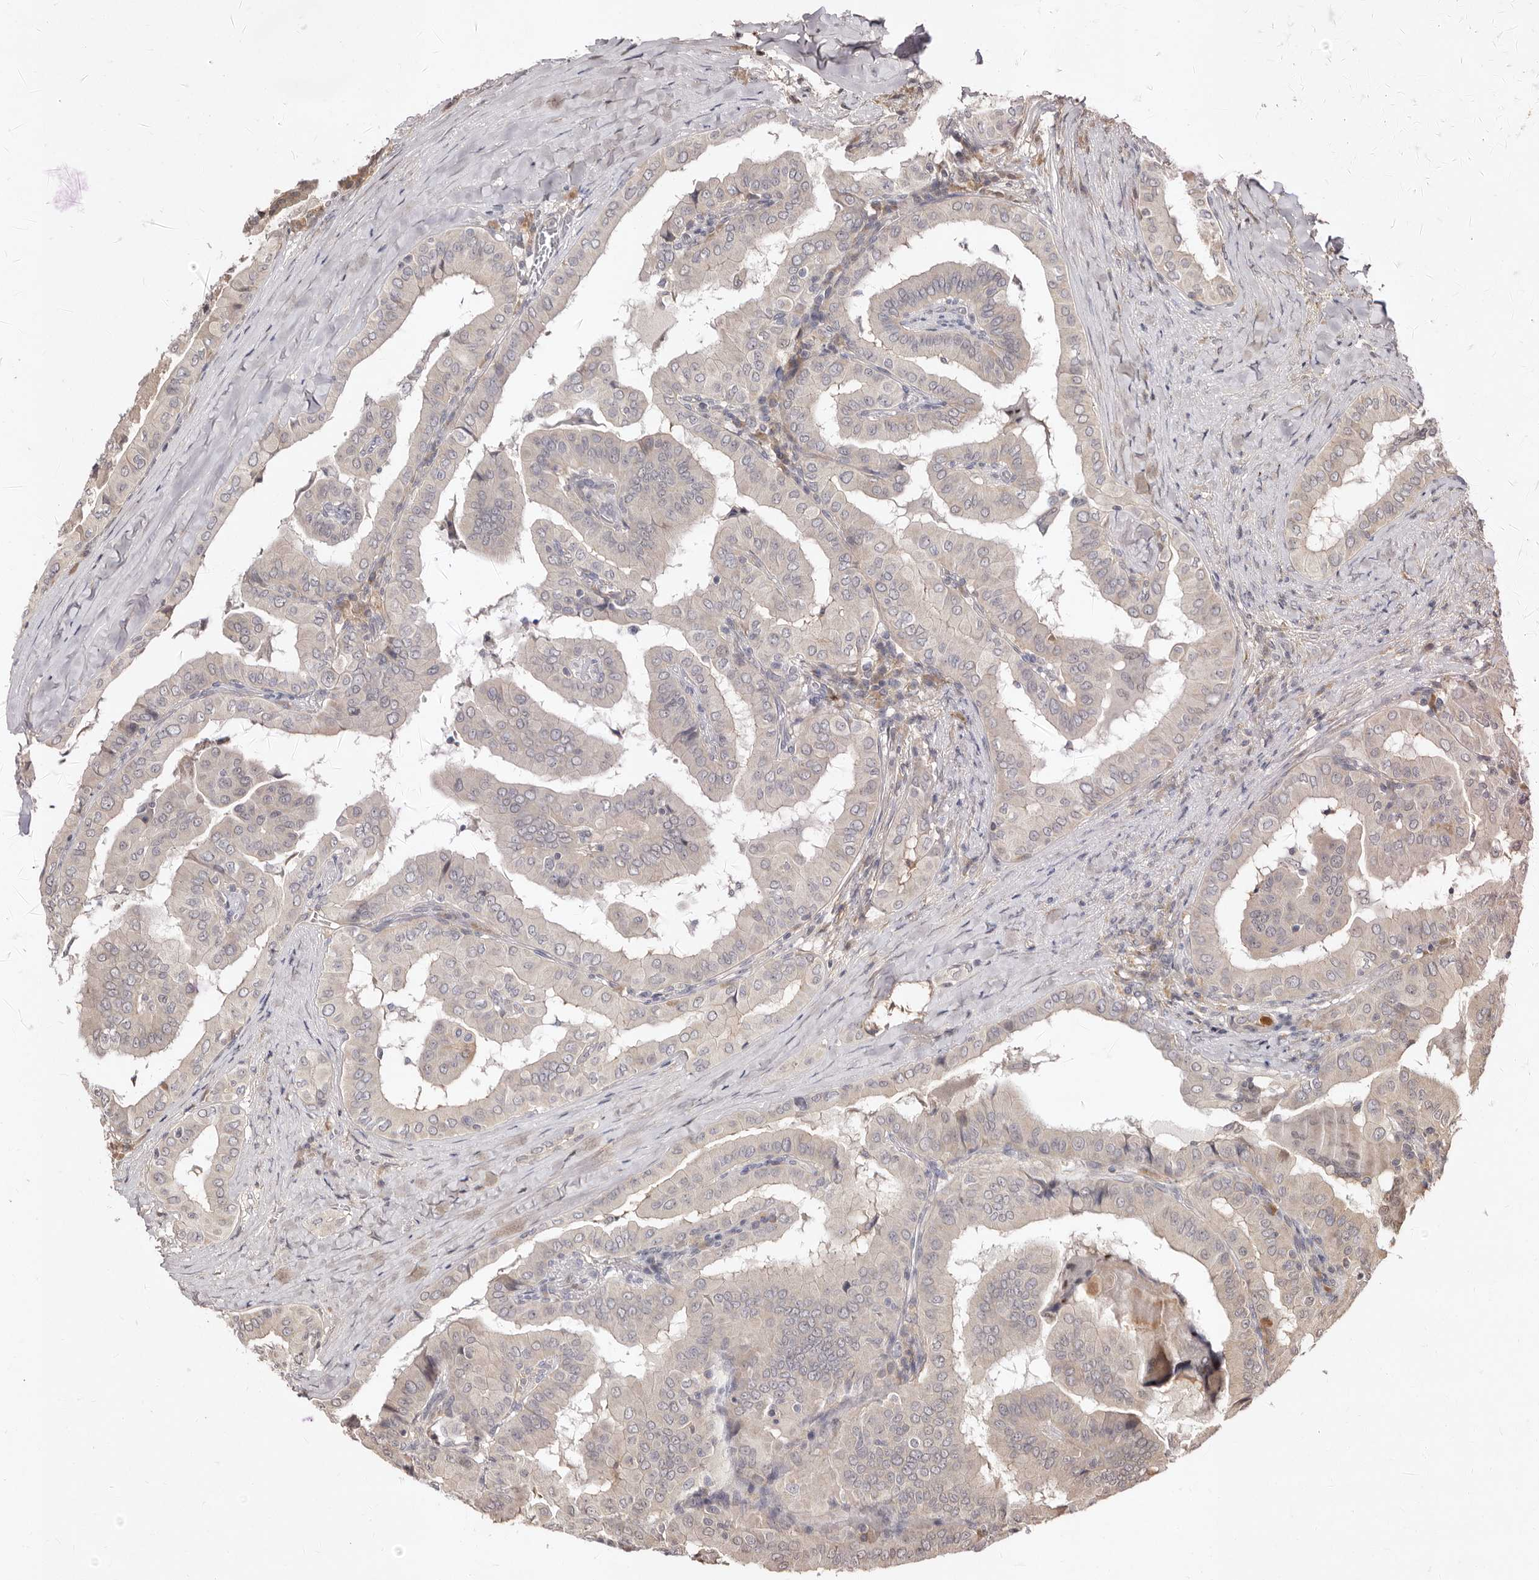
{"staining": {"intensity": "negative", "quantity": "none", "location": "none"}, "tissue": "thyroid cancer", "cell_type": "Tumor cells", "image_type": "cancer", "snomed": [{"axis": "morphology", "description": "Papillary adenocarcinoma, NOS"}, {"axis": "topography", "description": "Thyroid gland"}], "caption": "Tumor cells show no significant protein expression in papillary adenocarcinoma (thyroid).", "gene": "LCORL", "patient": {"sex": "male", "age": 33}}